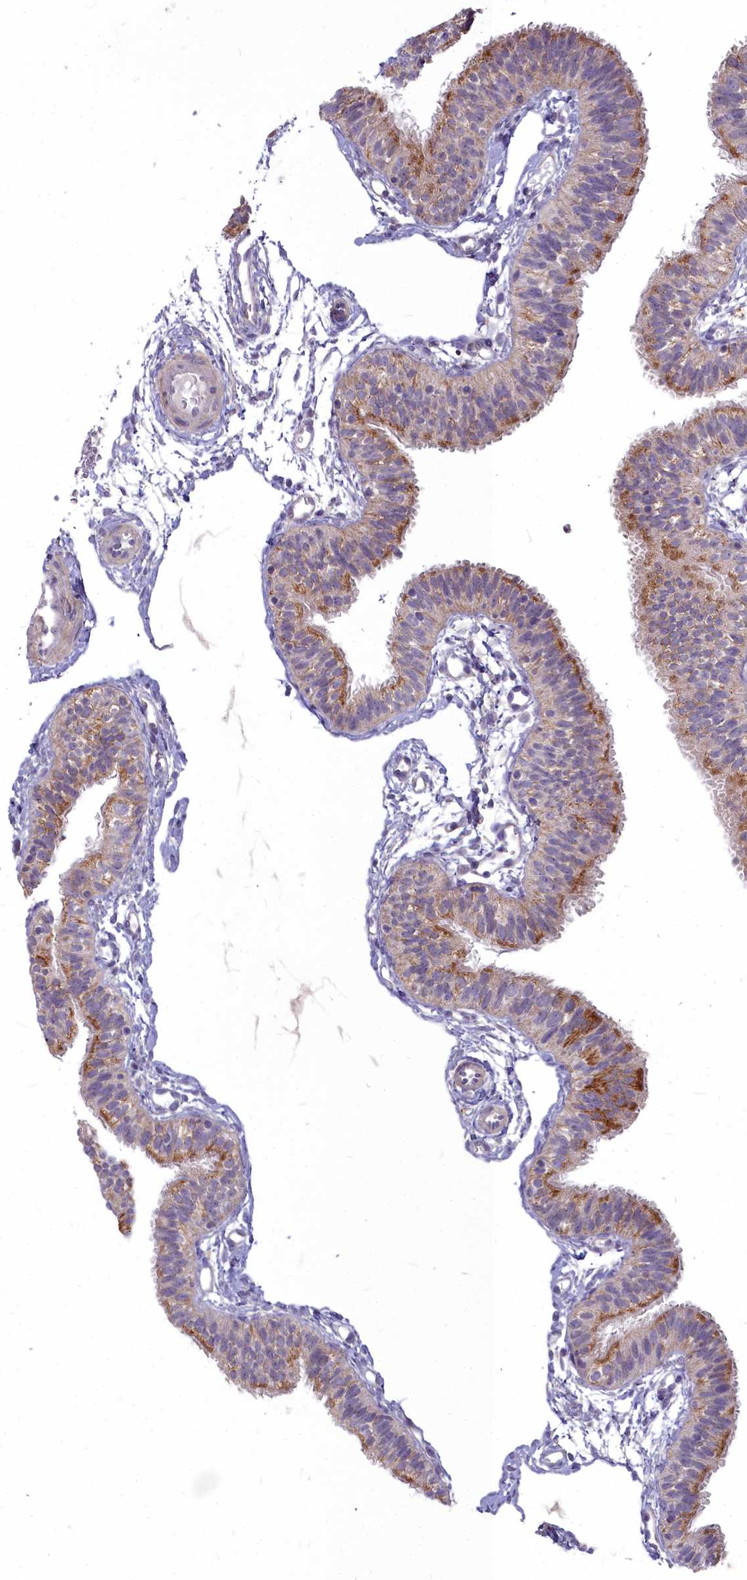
{"staining": {"intensity": "moderate", "quantity": ">75%", "location": "cytoplasmic/membranous"}, "tissue": "fallopian tube", "cell_type": "Glandular cells", "image_type": "normal", "snomed": [{"axis": "morphology", "description": "Normal tissue, NOS"}, {"axis": "topography", "description": "Fallopian tube"}], "caption": "Immunohistochemical staining of unremarkable fallopian tube shows >75% levels of moderate cytoplasmic/membranous protein expression in approximately >75% of glandular cells.", "gene": "MICU2", "patient": {"sex": "female", "age": 35}}